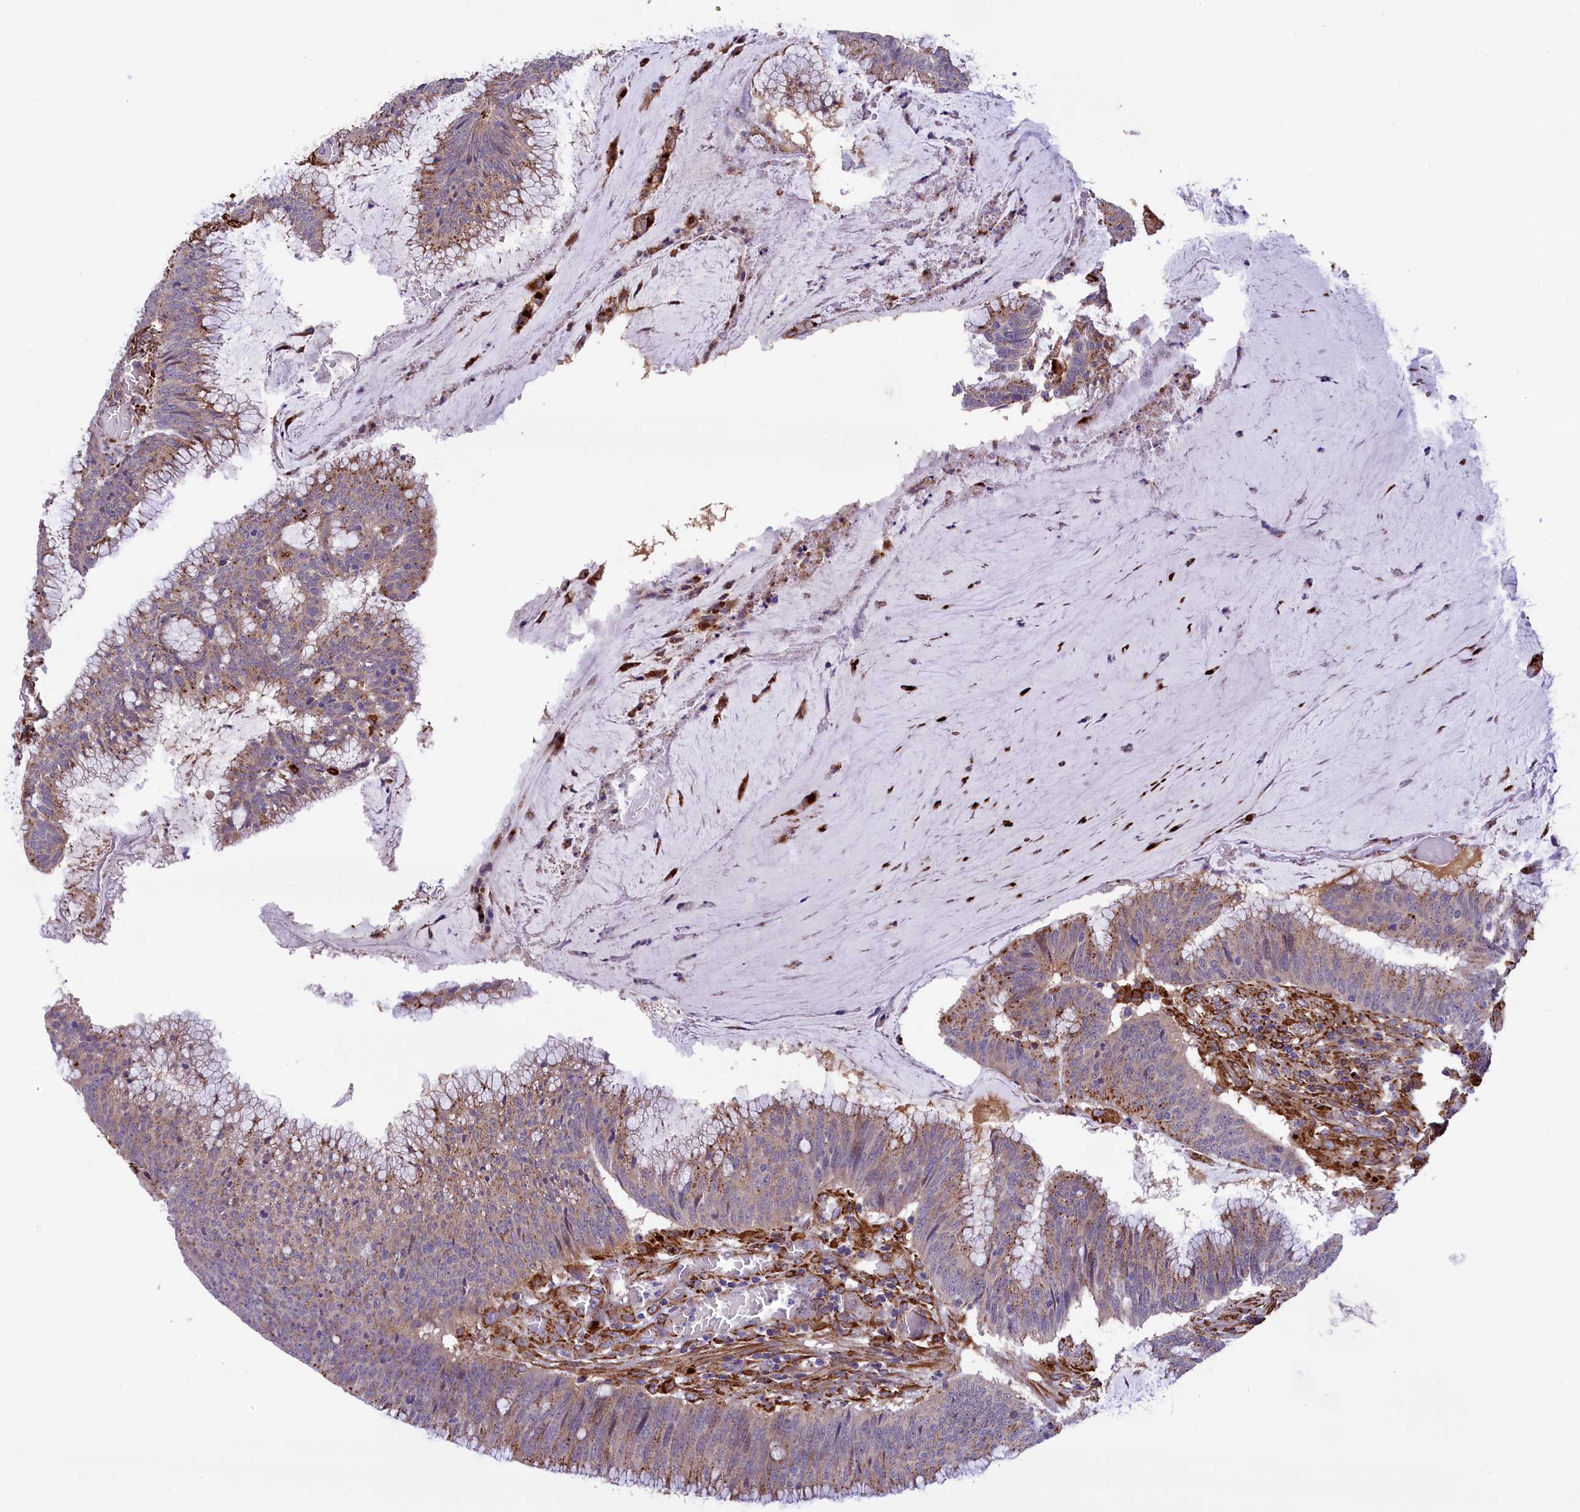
{"staining": {"intensity": "moderate", "quantity": "<25%", "location": "cytoplasmic/membranous"}, "tissue": "colorectal cancer", "cell_type": "Tumor cells", "image_type": "cancer", "snomed": [{"axis": "morphology", "description": "Adenocarcinoma, NOS"}, {"axis": "topography", "description": "Rectum"}], "caption": "This photomicrograph demonstrates immunohistochemistry staining of colorectal cancer, with low moderate cytoplasmic/membranous expression in approximately <25% of tumor cells.", "gene": "MAN2B1", "patient": {"sex": "female", "age": 77}}